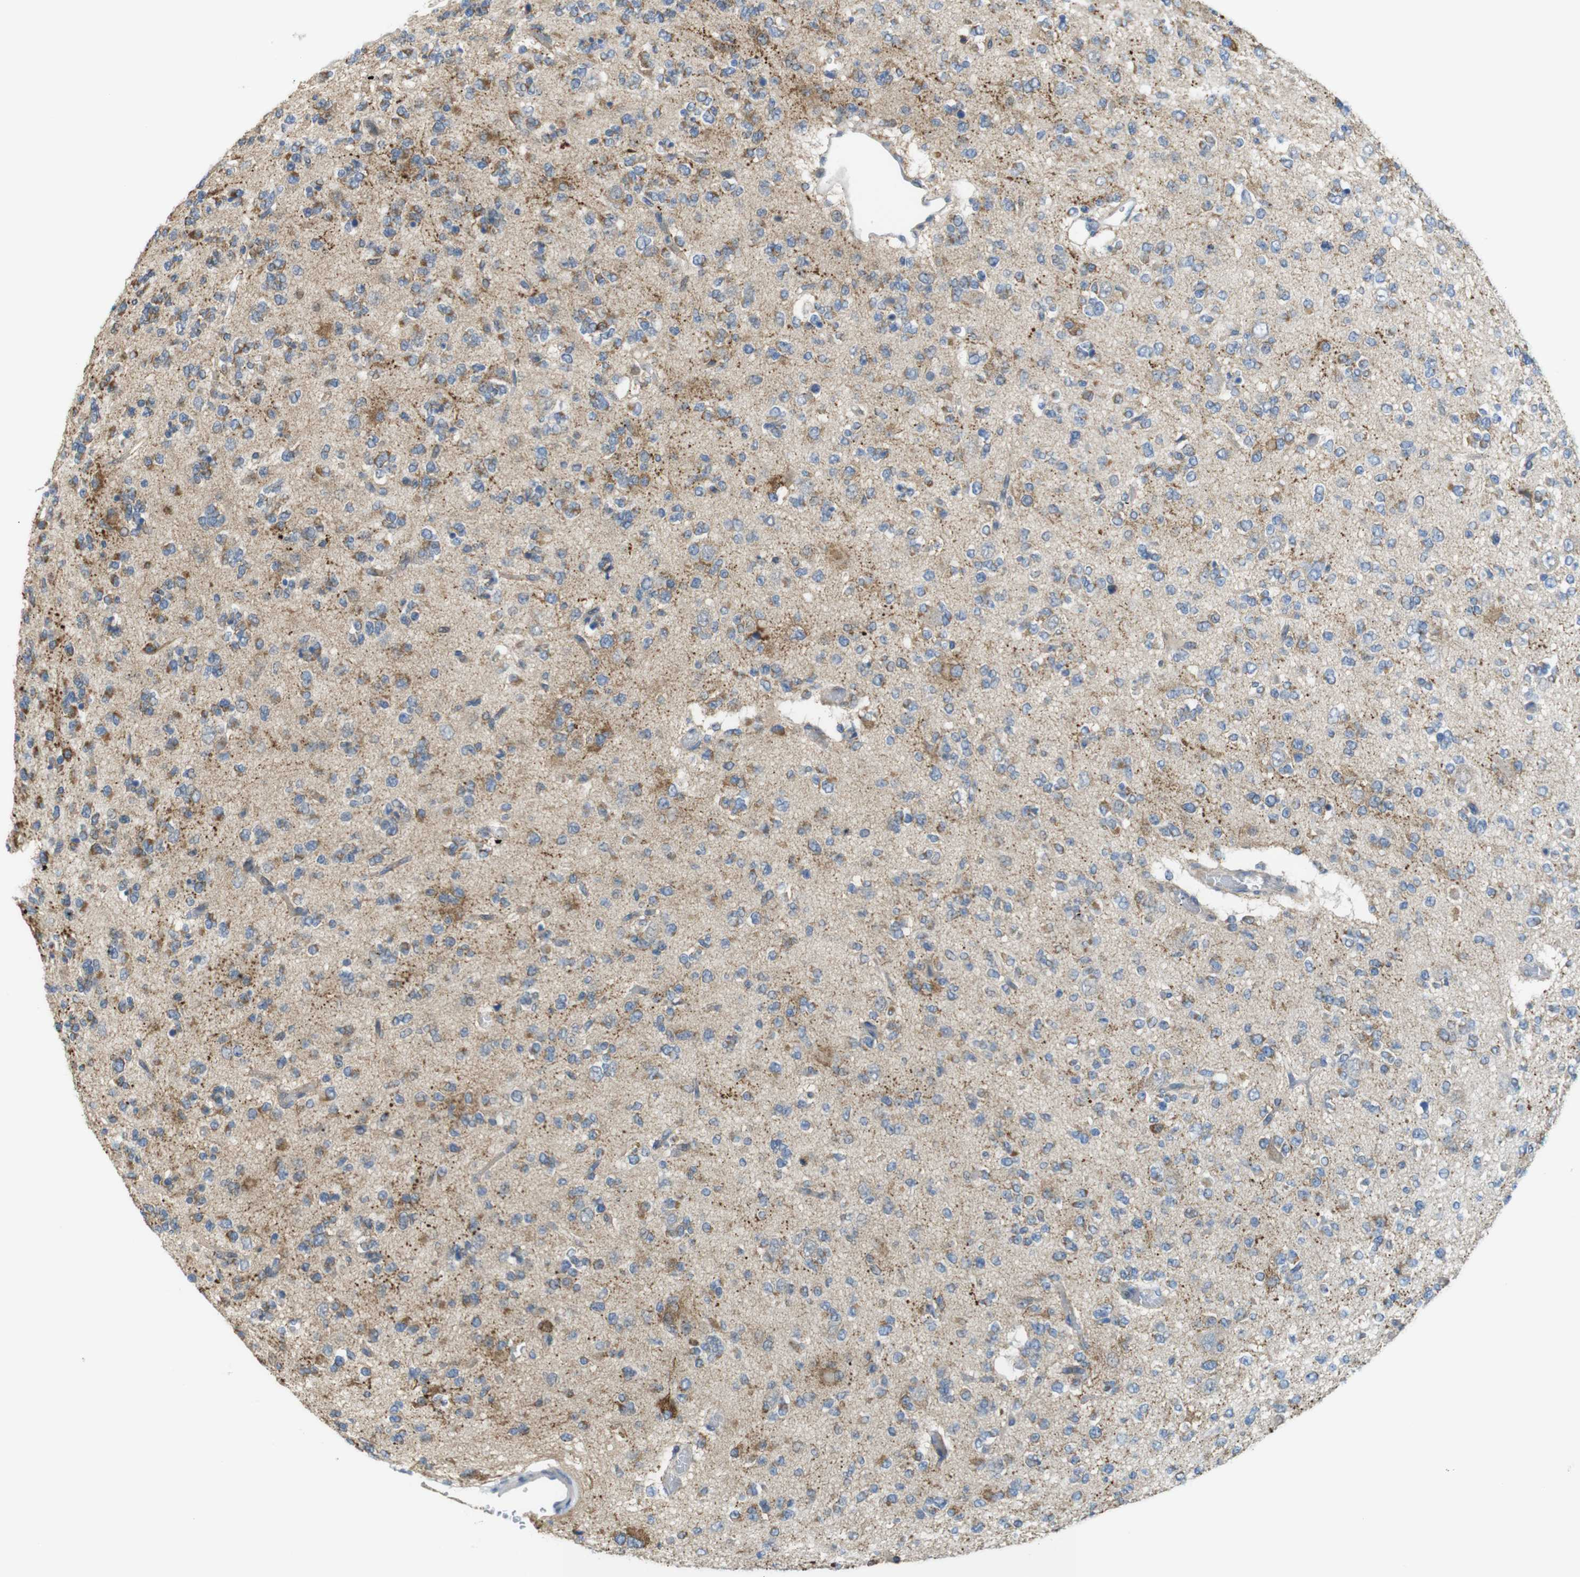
{"staining": {"intensity": "moderate", "quantity": "<25%", "location": "cytoplasmic/membranous"}, "tissue": "glioma", "cell_type": "Tumor cells", "image_type": "cancer", "snomed": [{"axis": "morphology", "description": "Glioma, malignant, Low grade"}, {"axis": "topography", "description": "Brain"}], "caption": "This photomicrograph demonstrates malignant glioma (low-grade) stained with immunohistochemistry (IHC) to label a protein in brown. The cytoplasmic/membranous of tumor cells show moderate positivity for the protein. Nuclei are counter-stained blue.", "gene": "MARCHF1", "patient": {"sex": "male", "age": 38}}